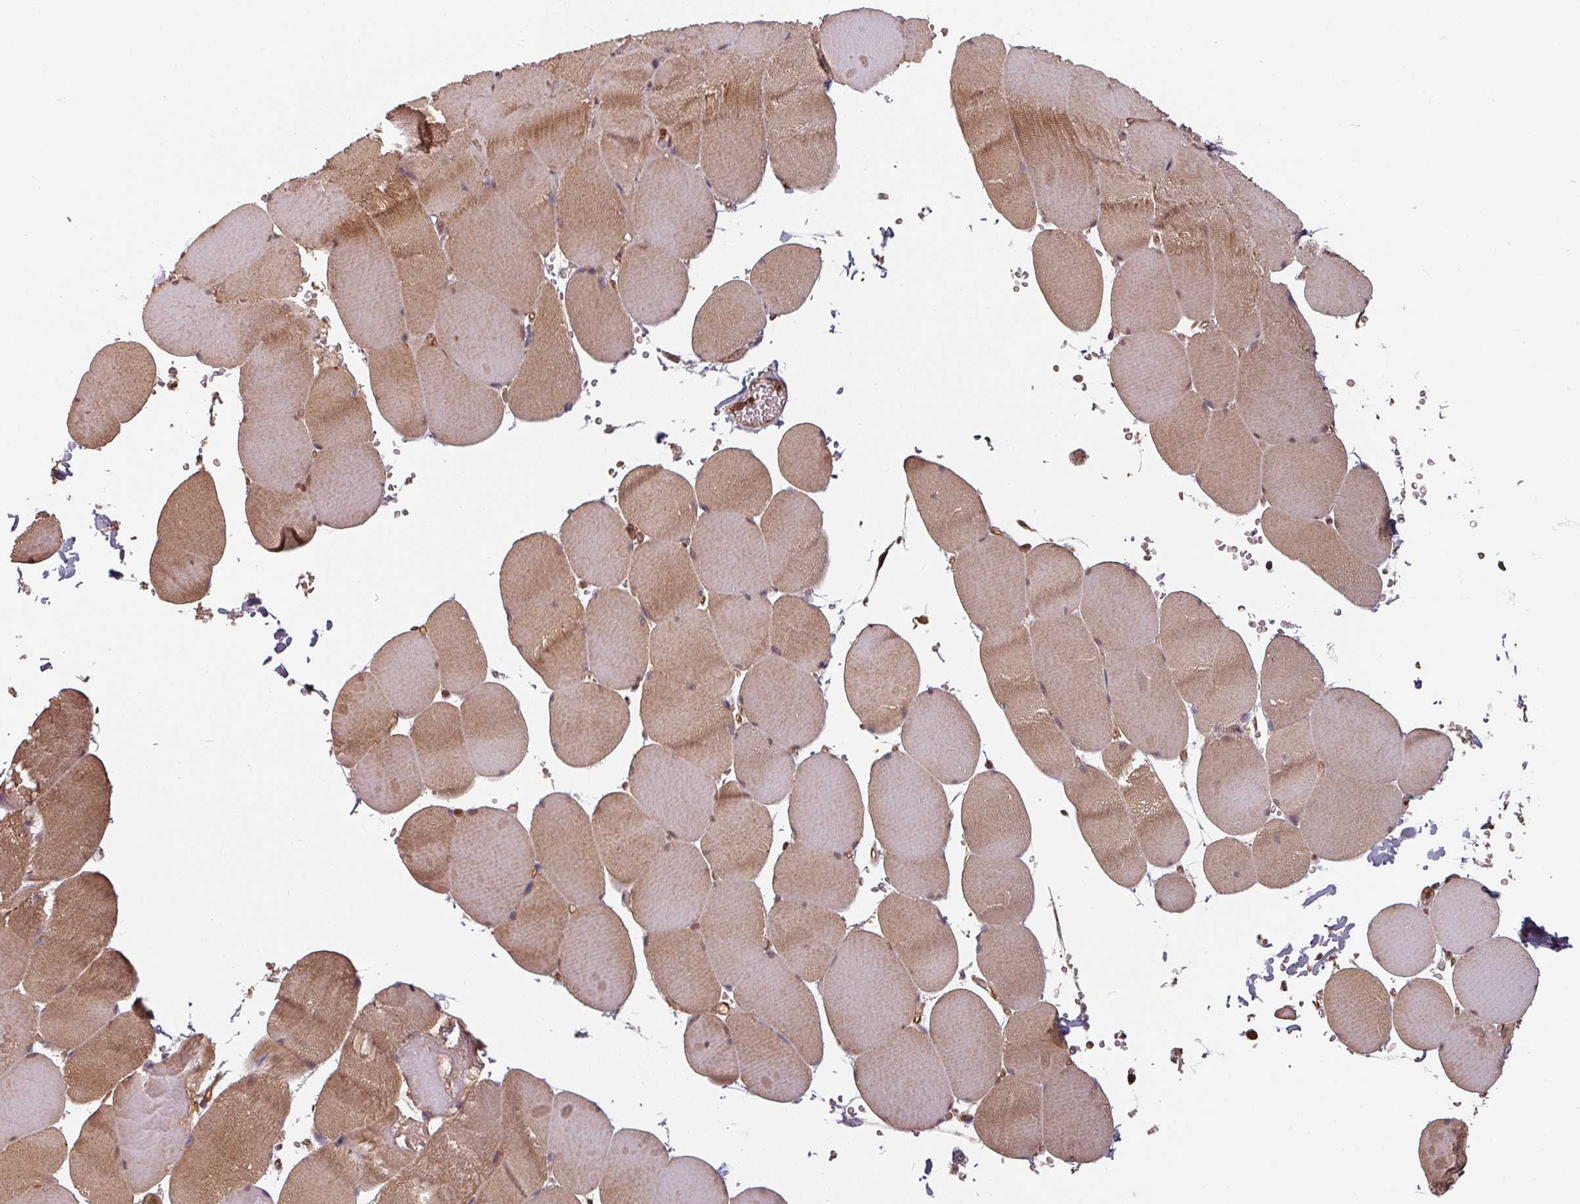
{"staining": {"intensity": "moderate", "quantity": ">75%", "location": "cytoplasmic/membranous"}, "tissue": "skeletal muscle", "cell_type": "Myocytes", "image_type": "normal", "snomed": [{"axis": "morphology", "description": "Normal tissue, NOS"}, {"axis": "topography", "description": "Skeletal muscle"}, {"axis": "topography", "description": "Head-Neck"}], "caption": "Approximately >75% of myocytes in benign human skeletal muscle show moderate cytoplasmic/membranous protein staining as visualized by brown immunohistochemical staining.", "gene": "EID1", "patient": {"sex": "male", "age": 66}}